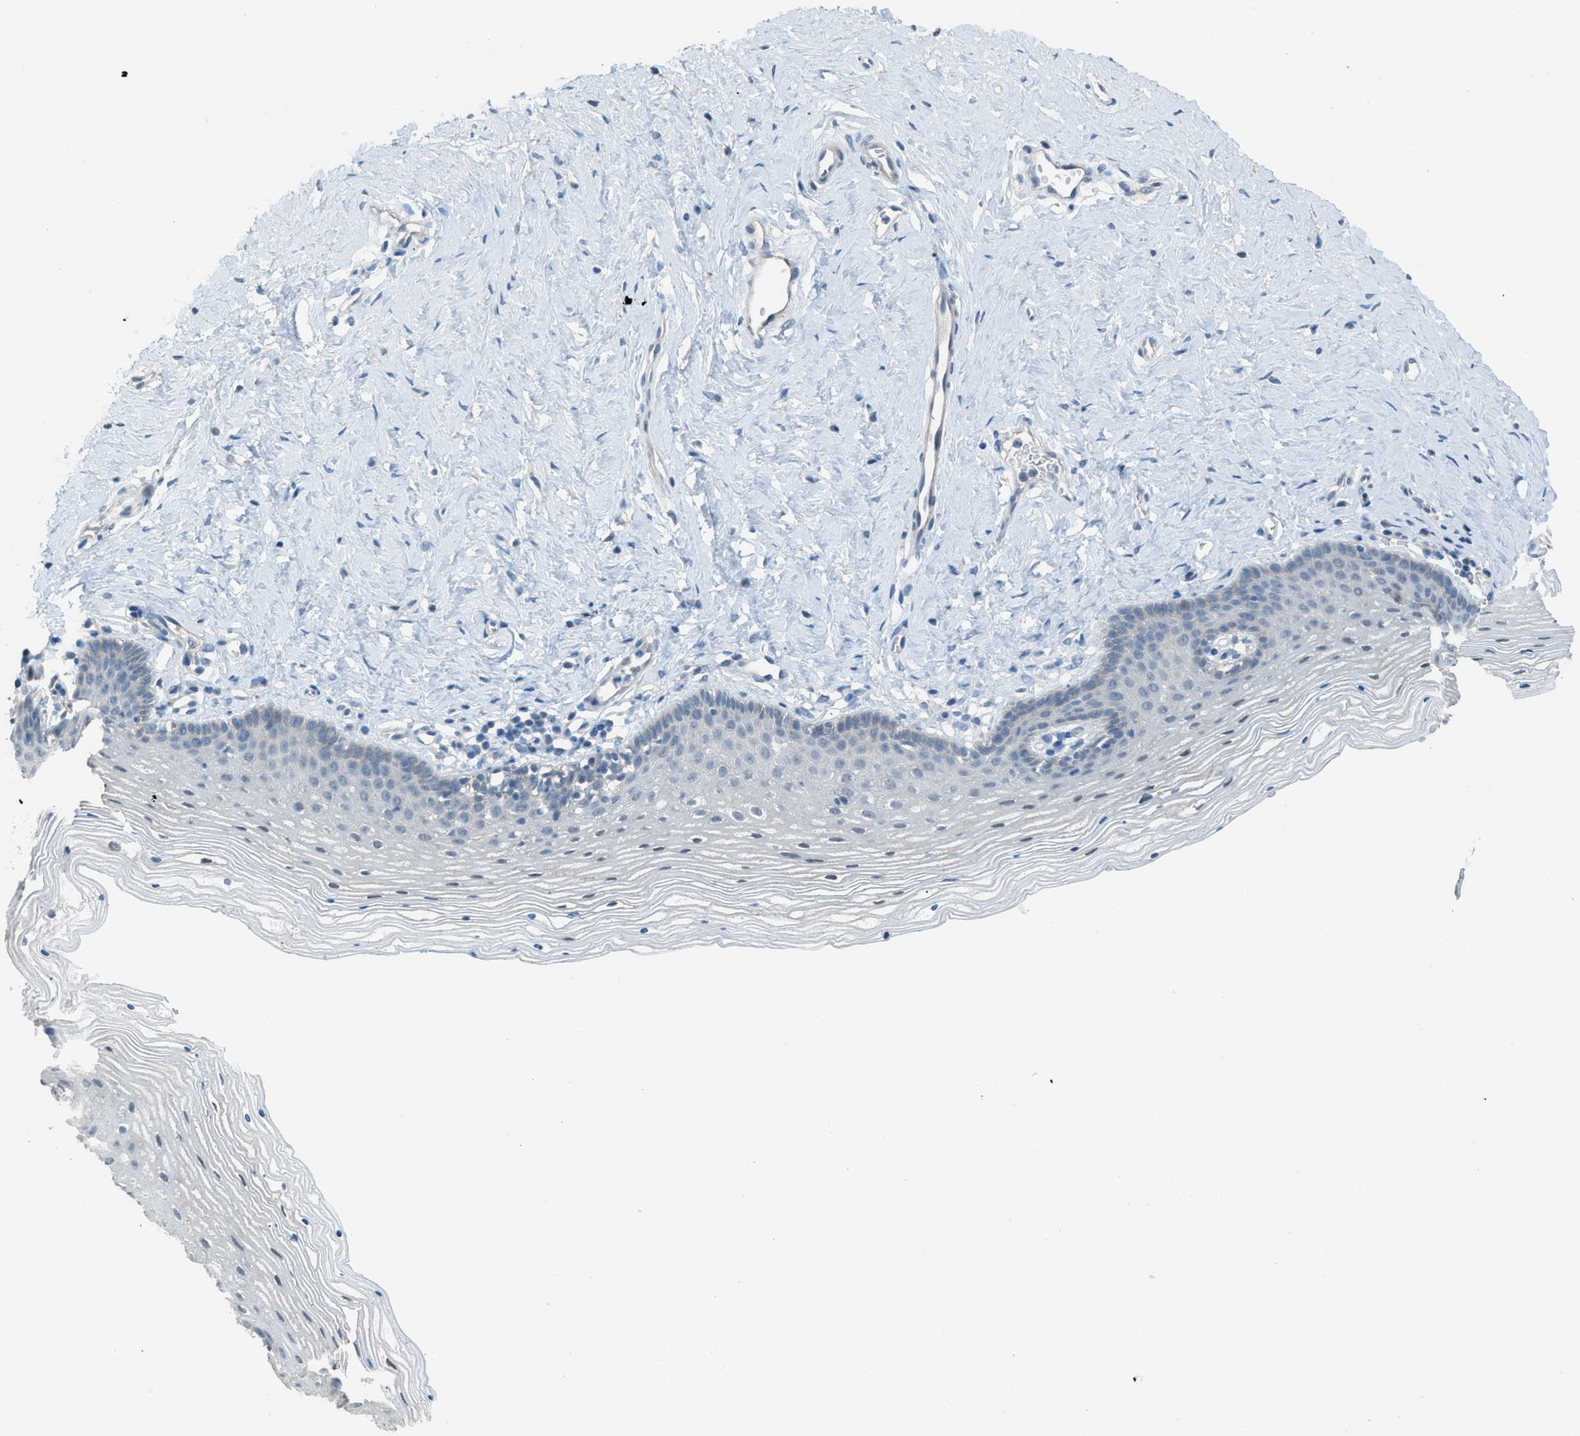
{"staining": {"intensity": "negative", "quantity": "none", "location": "none"}, "tissue": "vagina", "cell_type": "Squamous epithelial cells", "image_type": "normal", "snomed": [{"axis": "morphology", "description": "Normal tissue, NOS"}, {"axis": "topography", "description": "Vagina"}], "caption": "This is an immunohistochemistry histopathology image of unremarkable vagina. There is no staining in squamous epithelial cells.", "gene": "TIMD4", "patient": {"sex": "female", "age": 32}}